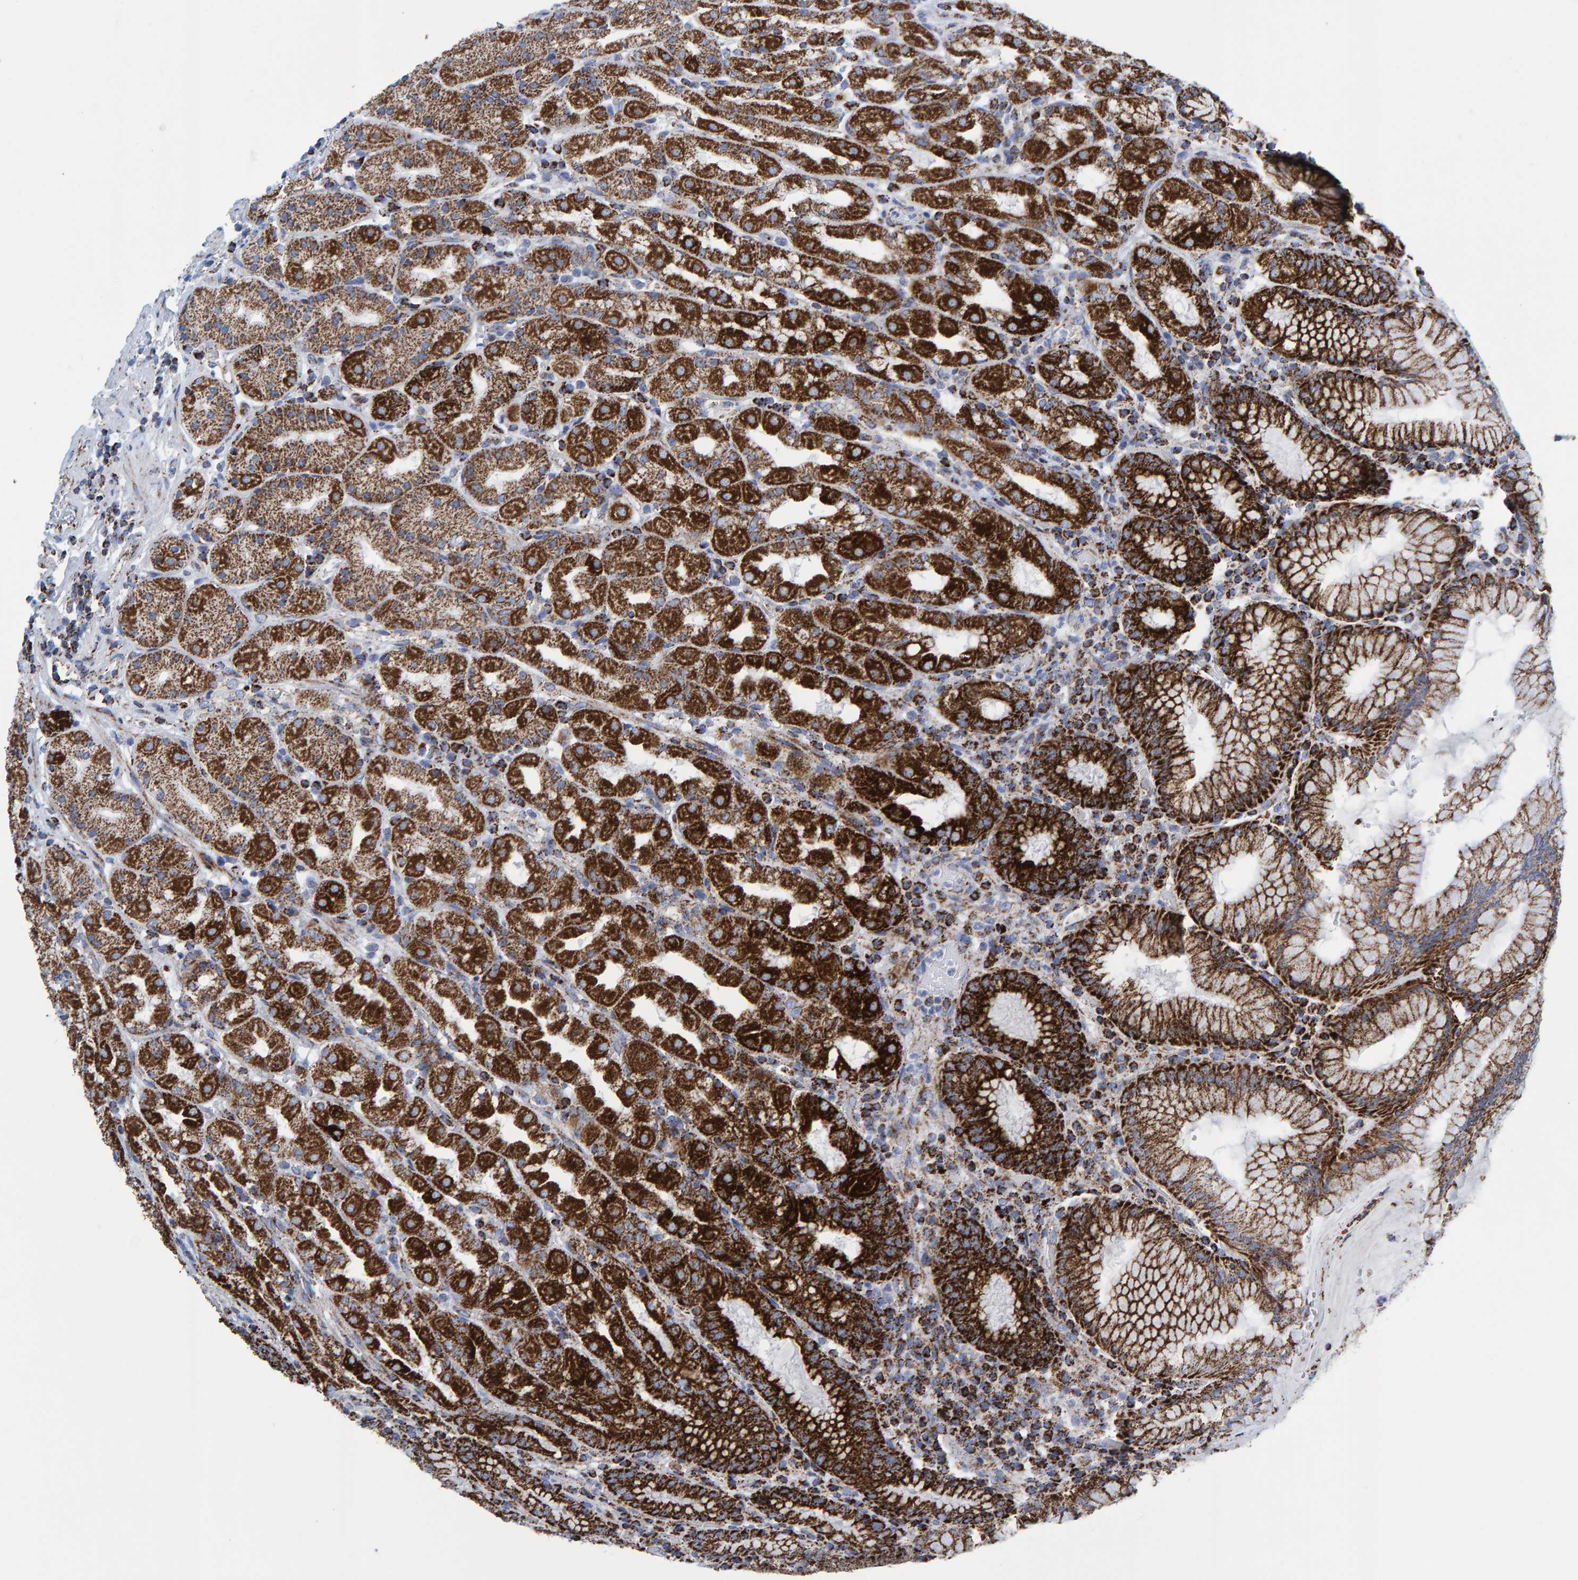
{"staining": {"intensity": "strong", "quantity": ">75%", "location": "cytoplasmic/membranous"}, "tissue": "stomach", "cell_type": "Glandular cells", "image_type": "normal", "snomed": [{"axis": "morphology", "description": "Normal tissue, NOS"}, {"axis": "topography", "description": "Stomach, lower"}], "caption": "A brown stain highlights strong cytoplasmic/membranous expression of a protein in glandular cells of normal stomach. (Stains: DAB in brown, nuclei in blue, Microscopy: brightfield microscopy at high magnification).", "gene": "ENSG00000262660", "patient": {"sex": "female", "age": 56}}